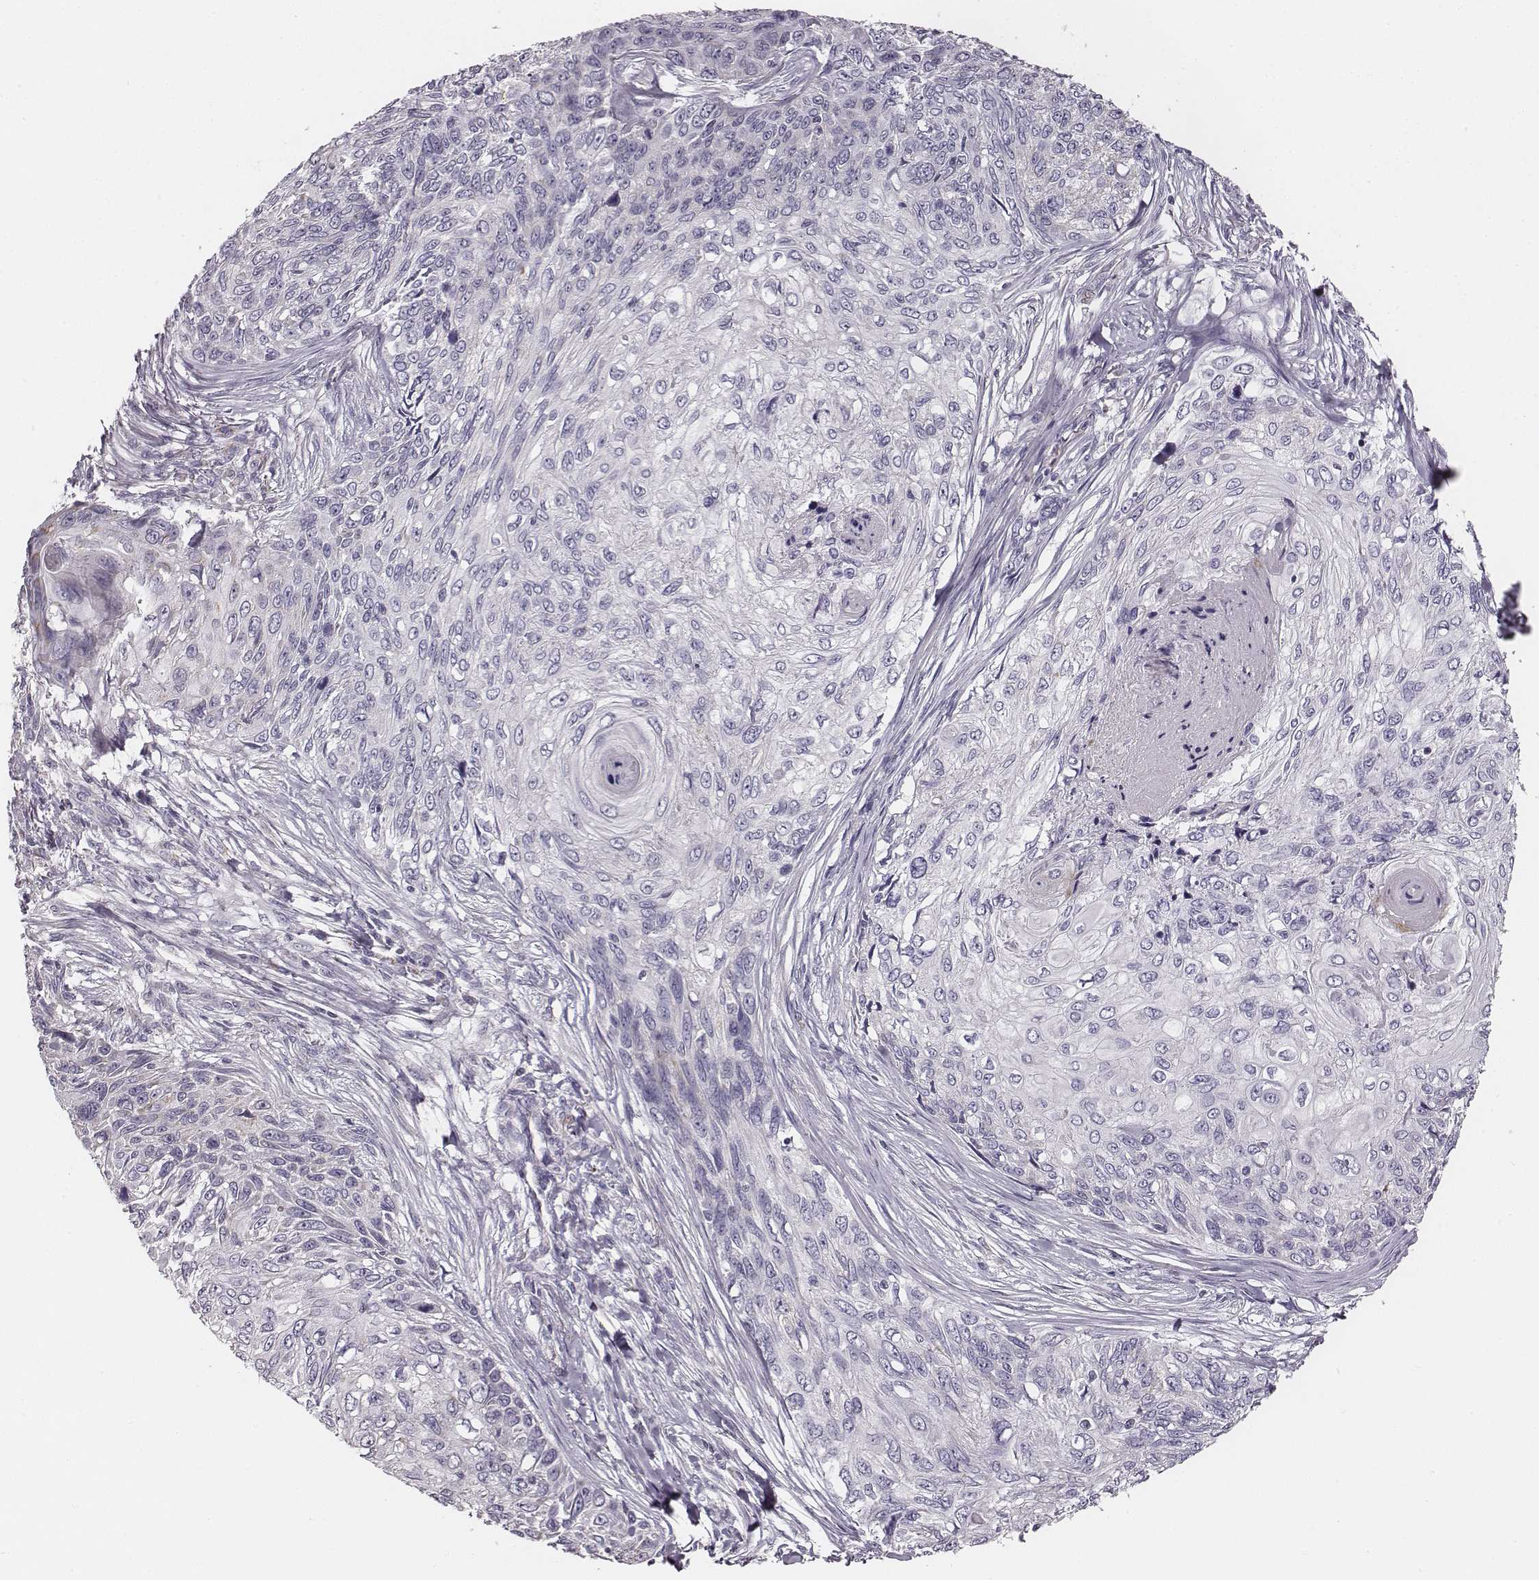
{"staining": {"intensity": "negative", "quantity": "none", "location": "none"}, "tissue": "skin cancer", "cell_type": "Tumor cells", "image_type": "cancer", "snomed": [{"axis": "morphology", "description": "Squamous cell carcinoma, NOS"}, {"axis": "topography", "description": "Skin"}], "caption": "High magnification brightfield microscopy of squamous cell carcinoma (skin) stained with DAB (brown) and counterstained with hematoxylin (blue): tumor cells show no significant expression. Nuclei are stained in blue.", "gene": "UBL4B", "patient": {"sex": "male", "age": 92}}